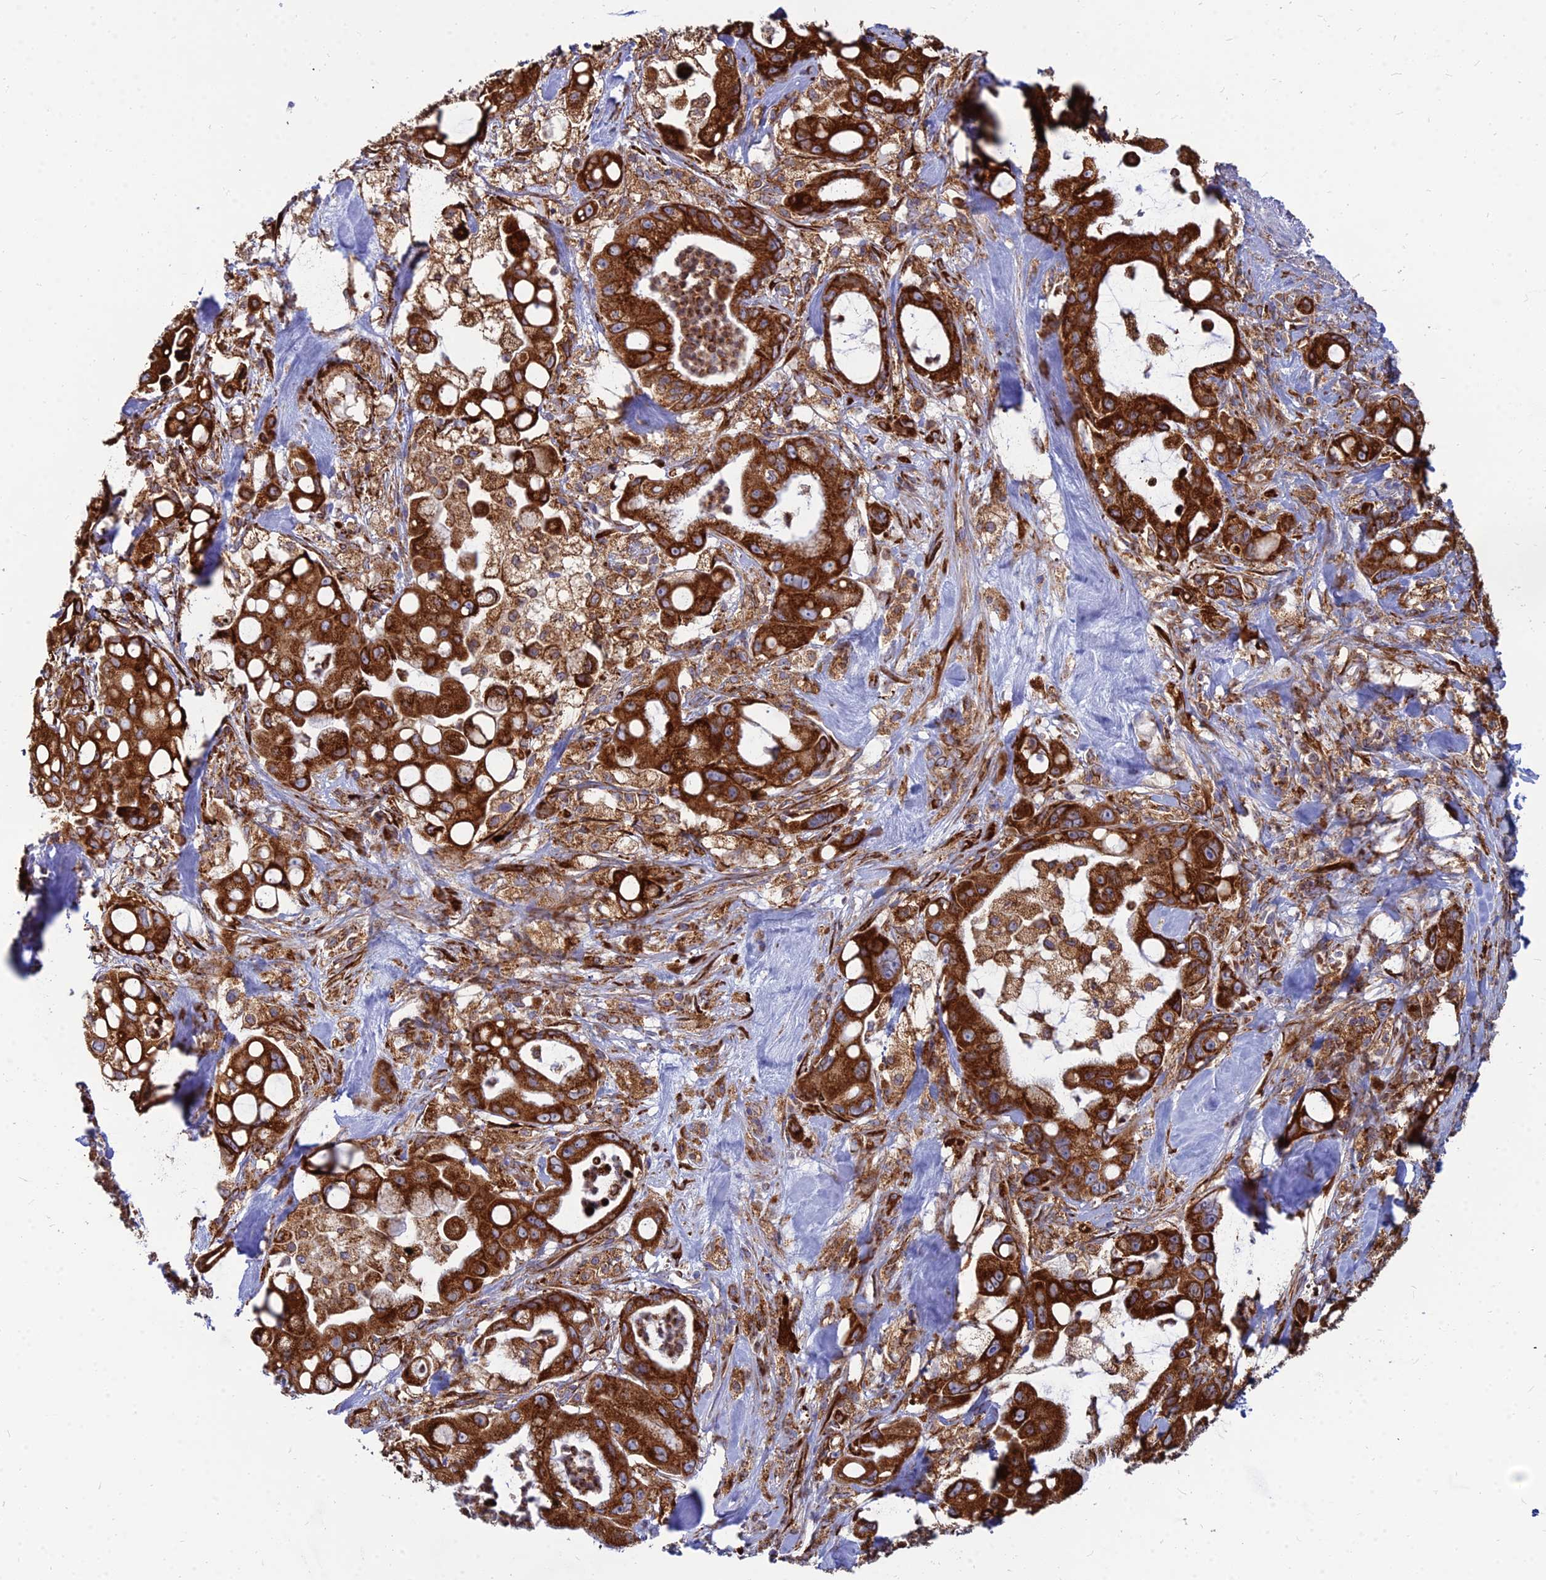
{"staining": {"intensity": "strong", "quantity": ">75%", "location": "cytoplasmic/membranous"}, "tissue": "pancreatic cancer", "cell_type": "Tumor cells", "image_type": "cancer", "snomed": [{"axis": "morphology", "description": "Adenocarcinoma, NOS"}, {"axis": "topography", "description": "Pancreas"}], "caption": "Human pancreatic adenocarcinoma stained with a brown dye demonstrates strong cytoplasmic/membranous positive staining in approximately >75% of tumor cells.", "gene": "CCT6B", "patient": {"sex": "male", "age": 68}}